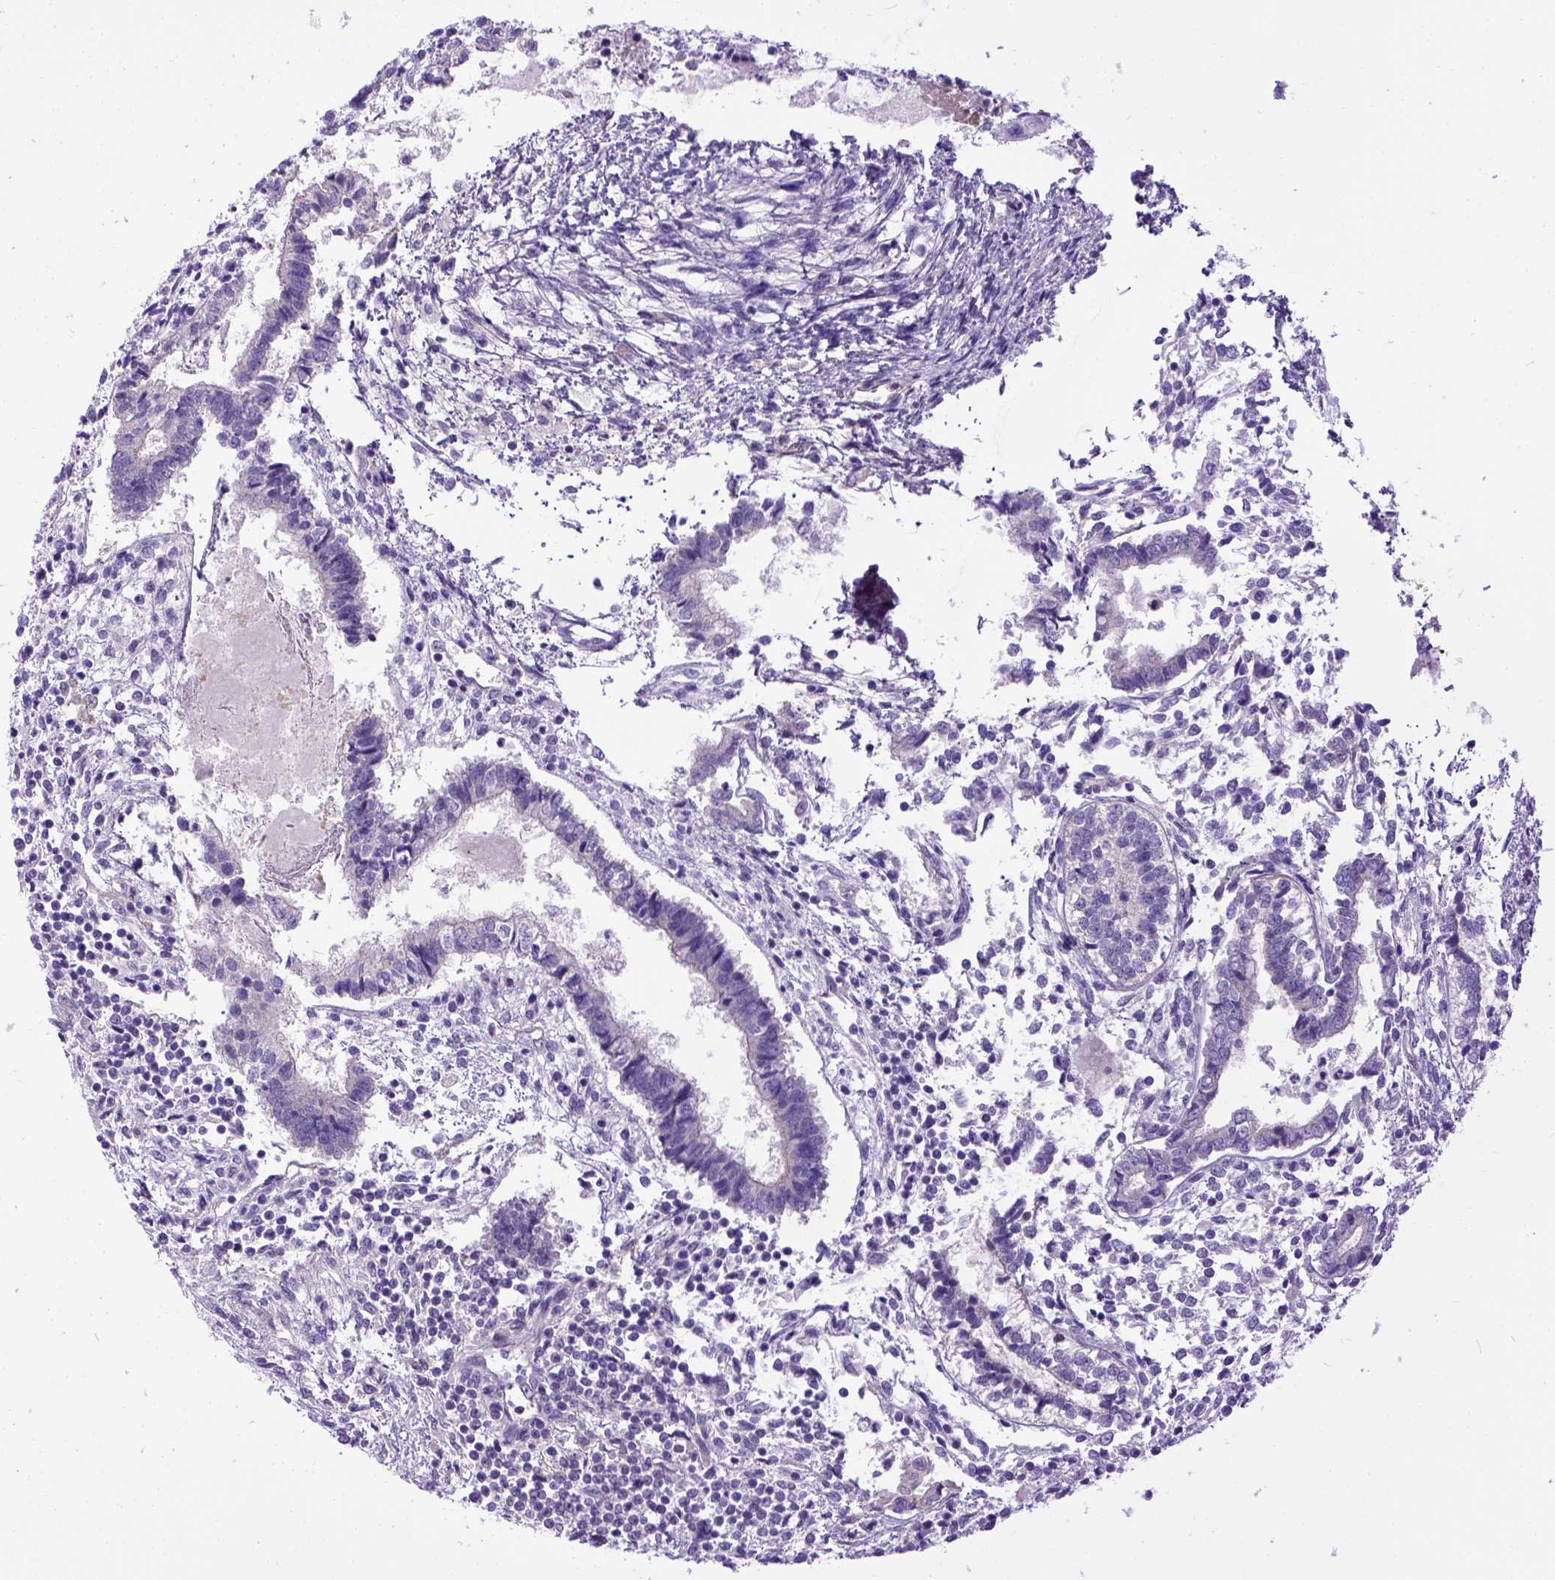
{"staining": {"intensity": "weak", "quantity": "<25%", "location": "cytoplasmic/membranous"}, "tissue": "testis cancer", "cell_type": "Tumor cells", "image_type": "cancer", "snomed": [{"axis": "morphology", "description": "Carcinoma, Embryonal, NOS"}, {"axis": "topography", "description": "Testis"}], "caption": "The histopathology image displays no significant expression in tumor cells of testis embryonal carcinoma.", "gene": "NEK5", "patient": {"sex": "male", "age": 37}}